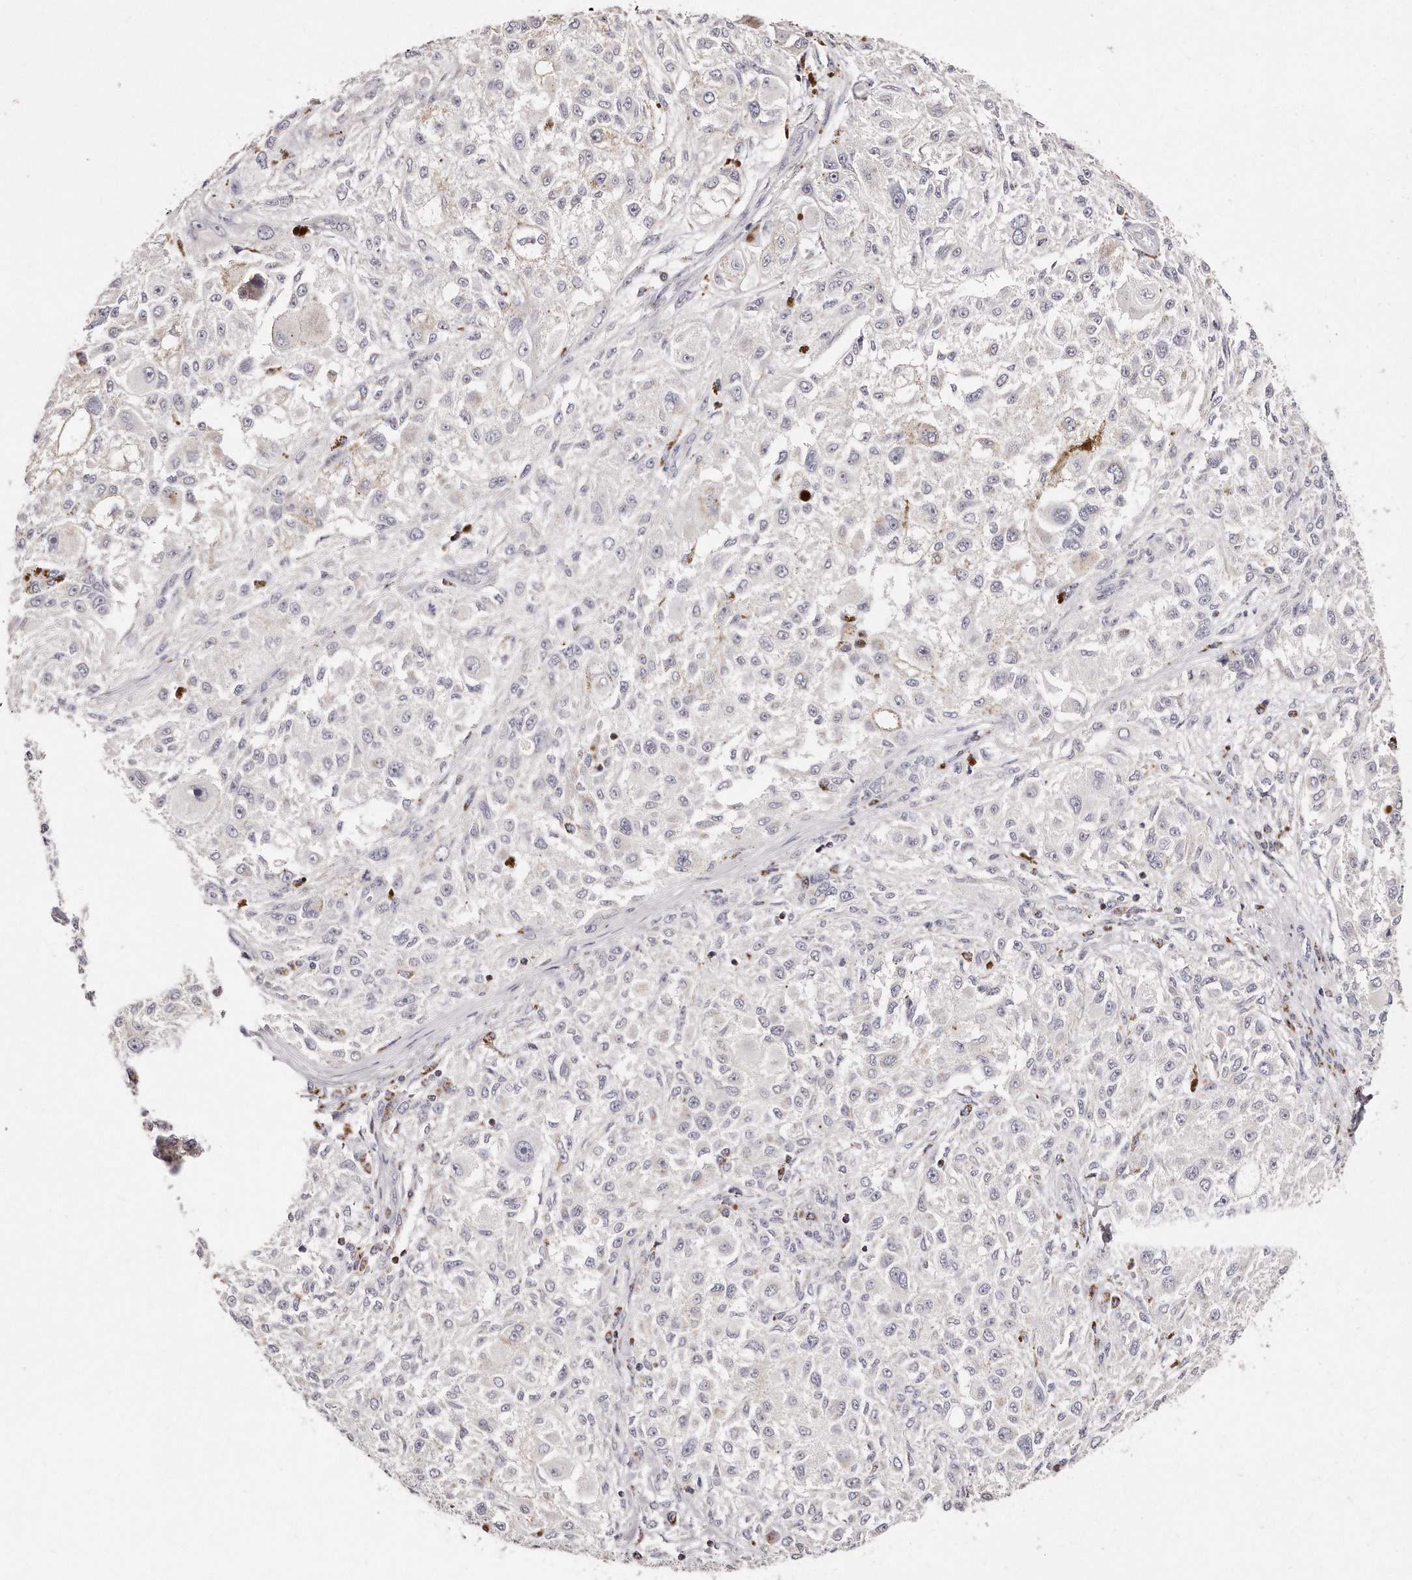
{"staining": {"intensity": "weak", "quantity": "25%-75%", "location": "cytoplasmic/membranous"}, "tissue": "melanoma", "cell_type": "Tumor cells", "image_type": "cancer", "snomed": [{"axis": "morphology", "description": "Necrosis, NOS"}, {"axis": "morphology", "description": "Malignant melanoma, NOS"}, {"axis": "topography", "description": "Skin"}], "caption": "Malignant melanoma was stained to show a protein in brown. There is low levels of weak cytoplasmic/membranous expression in about 25%-75% of tumor cells.", "gene": "RTKN", "patient": {"sex": "female", "age": 87}}